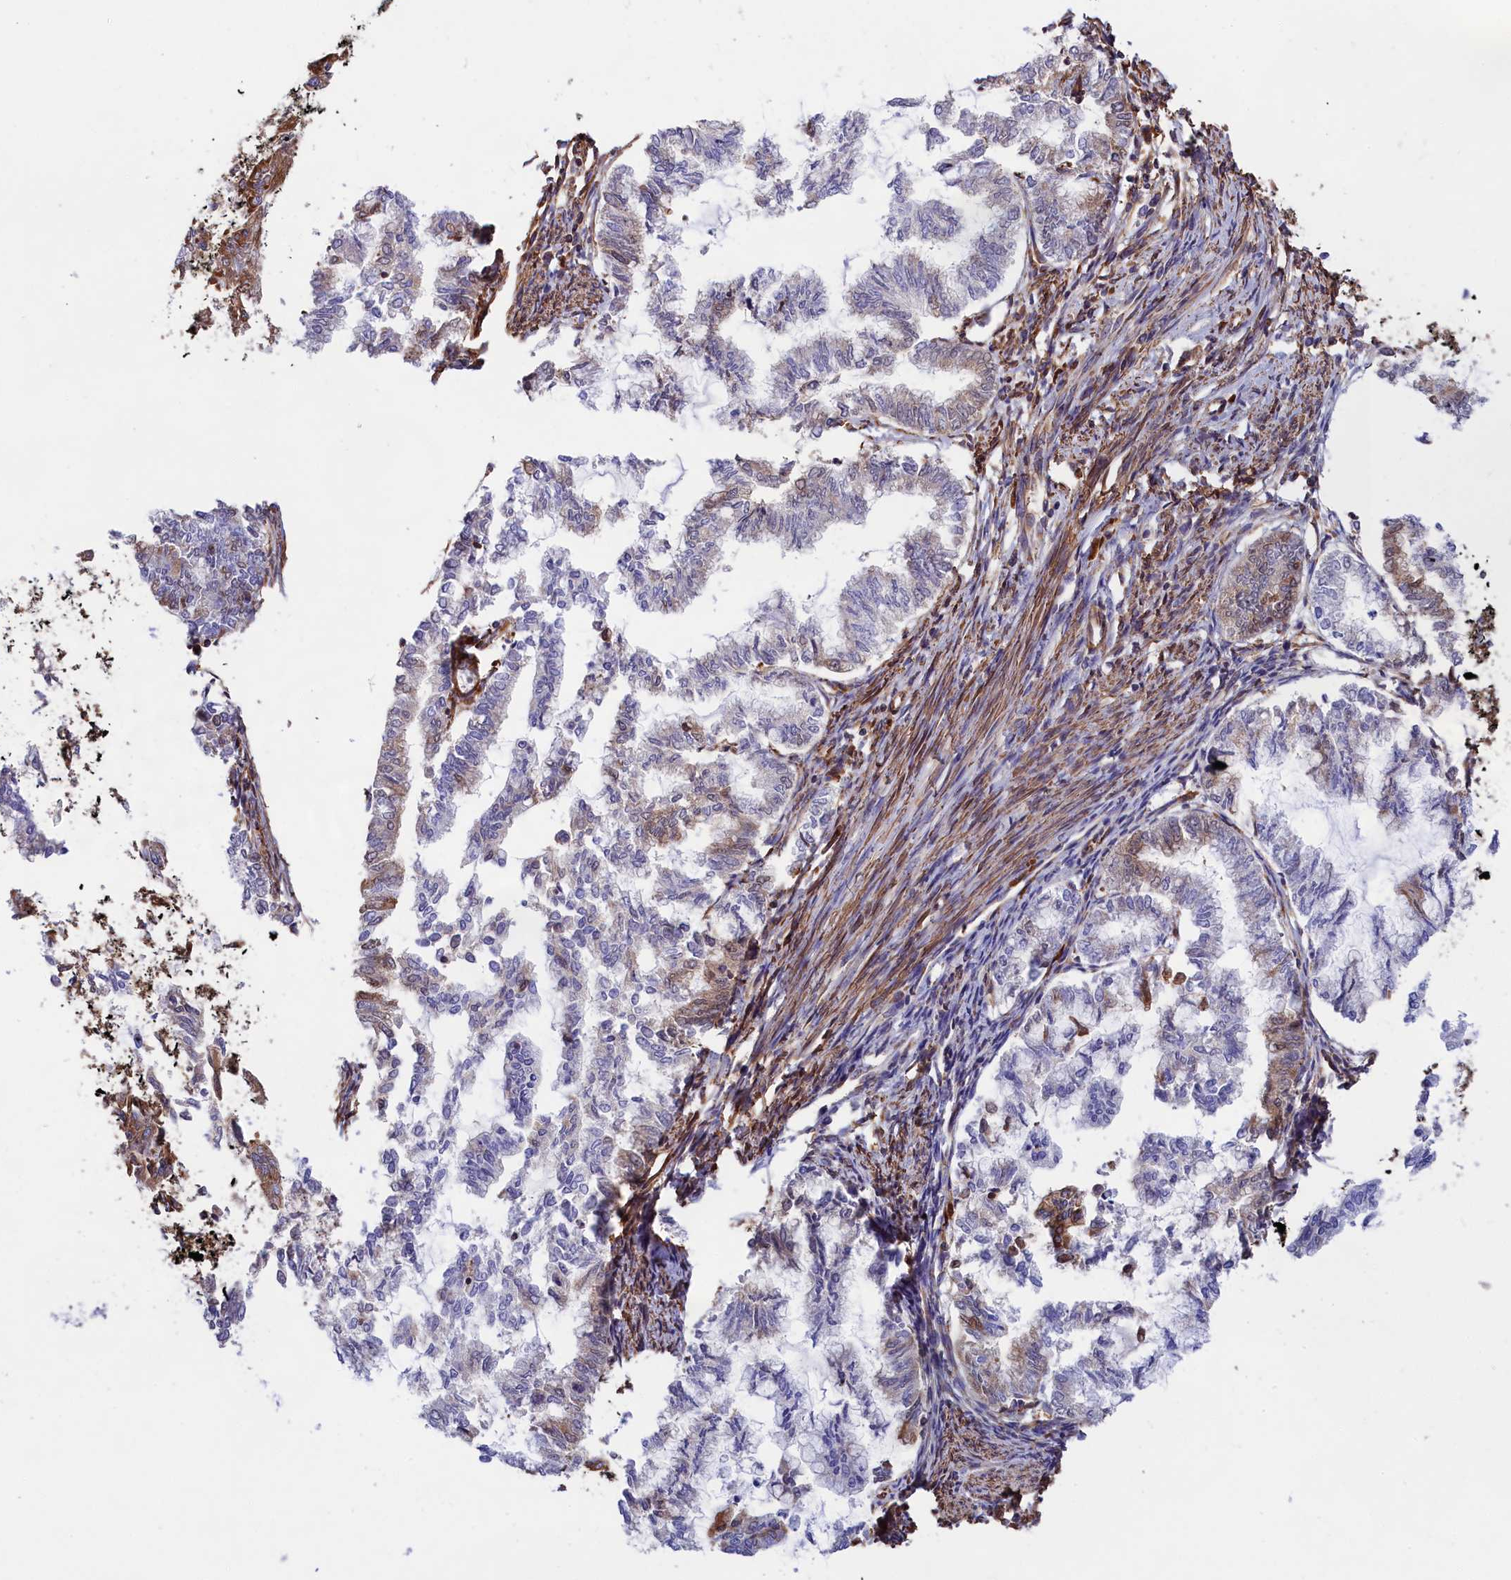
{"staining": {"intensity": "weak", "quantity": "<25%", "location": "cytoplasmic/membranous"}, "tissue": "endometrial cancer", "cell_type": "Tumor cells", "image_type": "cancer", "snomed": [{"axis": "morphology", "description": "Adenocarcinoma, NOS"}, {"axis": "topography", "description": "Endometrium"}], "caption": "Human endometrial adenocarcinoma stained for a protein using immunohistochemistry (IHC) exhibits no expression in tumor cells.", "gene": "GYS1", "patient": {"sex": "female", "age": 79}}